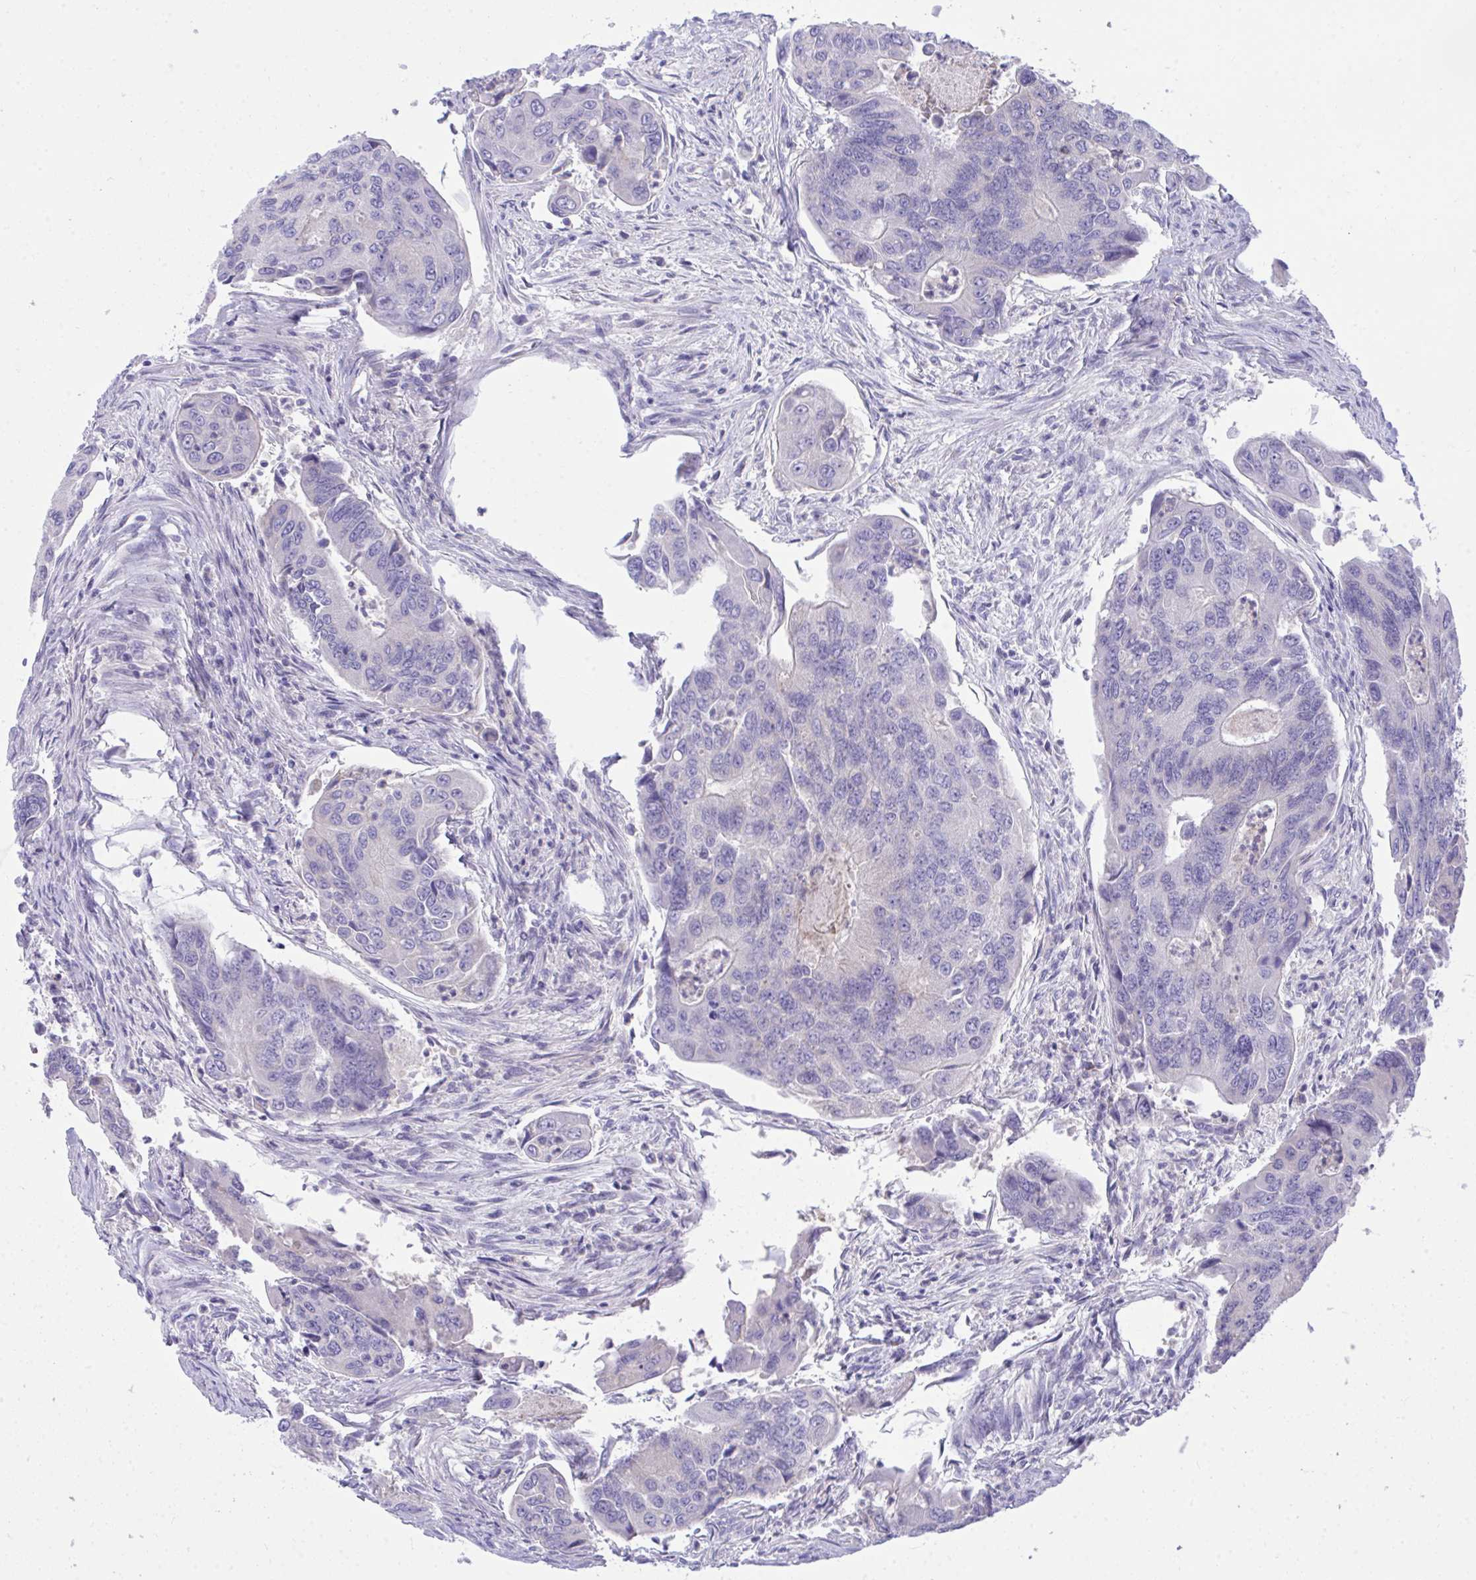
{"staining": {"intensity": "negative", "quantity": "none", "location": "none"}, "tissue": "colorectal cancer", "cell_type": "Tumor cells", "image_type": "cancer", "snomed": [{"axis": "morphology", "description": "Adenocarcinoma, NOS"}, {"axis": "topography", "description": "Colon"}], "caption": "Tumor cells show no significant staining in colorectal cancer. (Stains: DAB (3,3'-diaminobenzidine) immunohistochemistry with hematoxylin counter stain, Microscopy: brightfield microscopy at high magnification).", "gene": "PLEKHH1", "patient": {"sex": "female", "age": 67}}